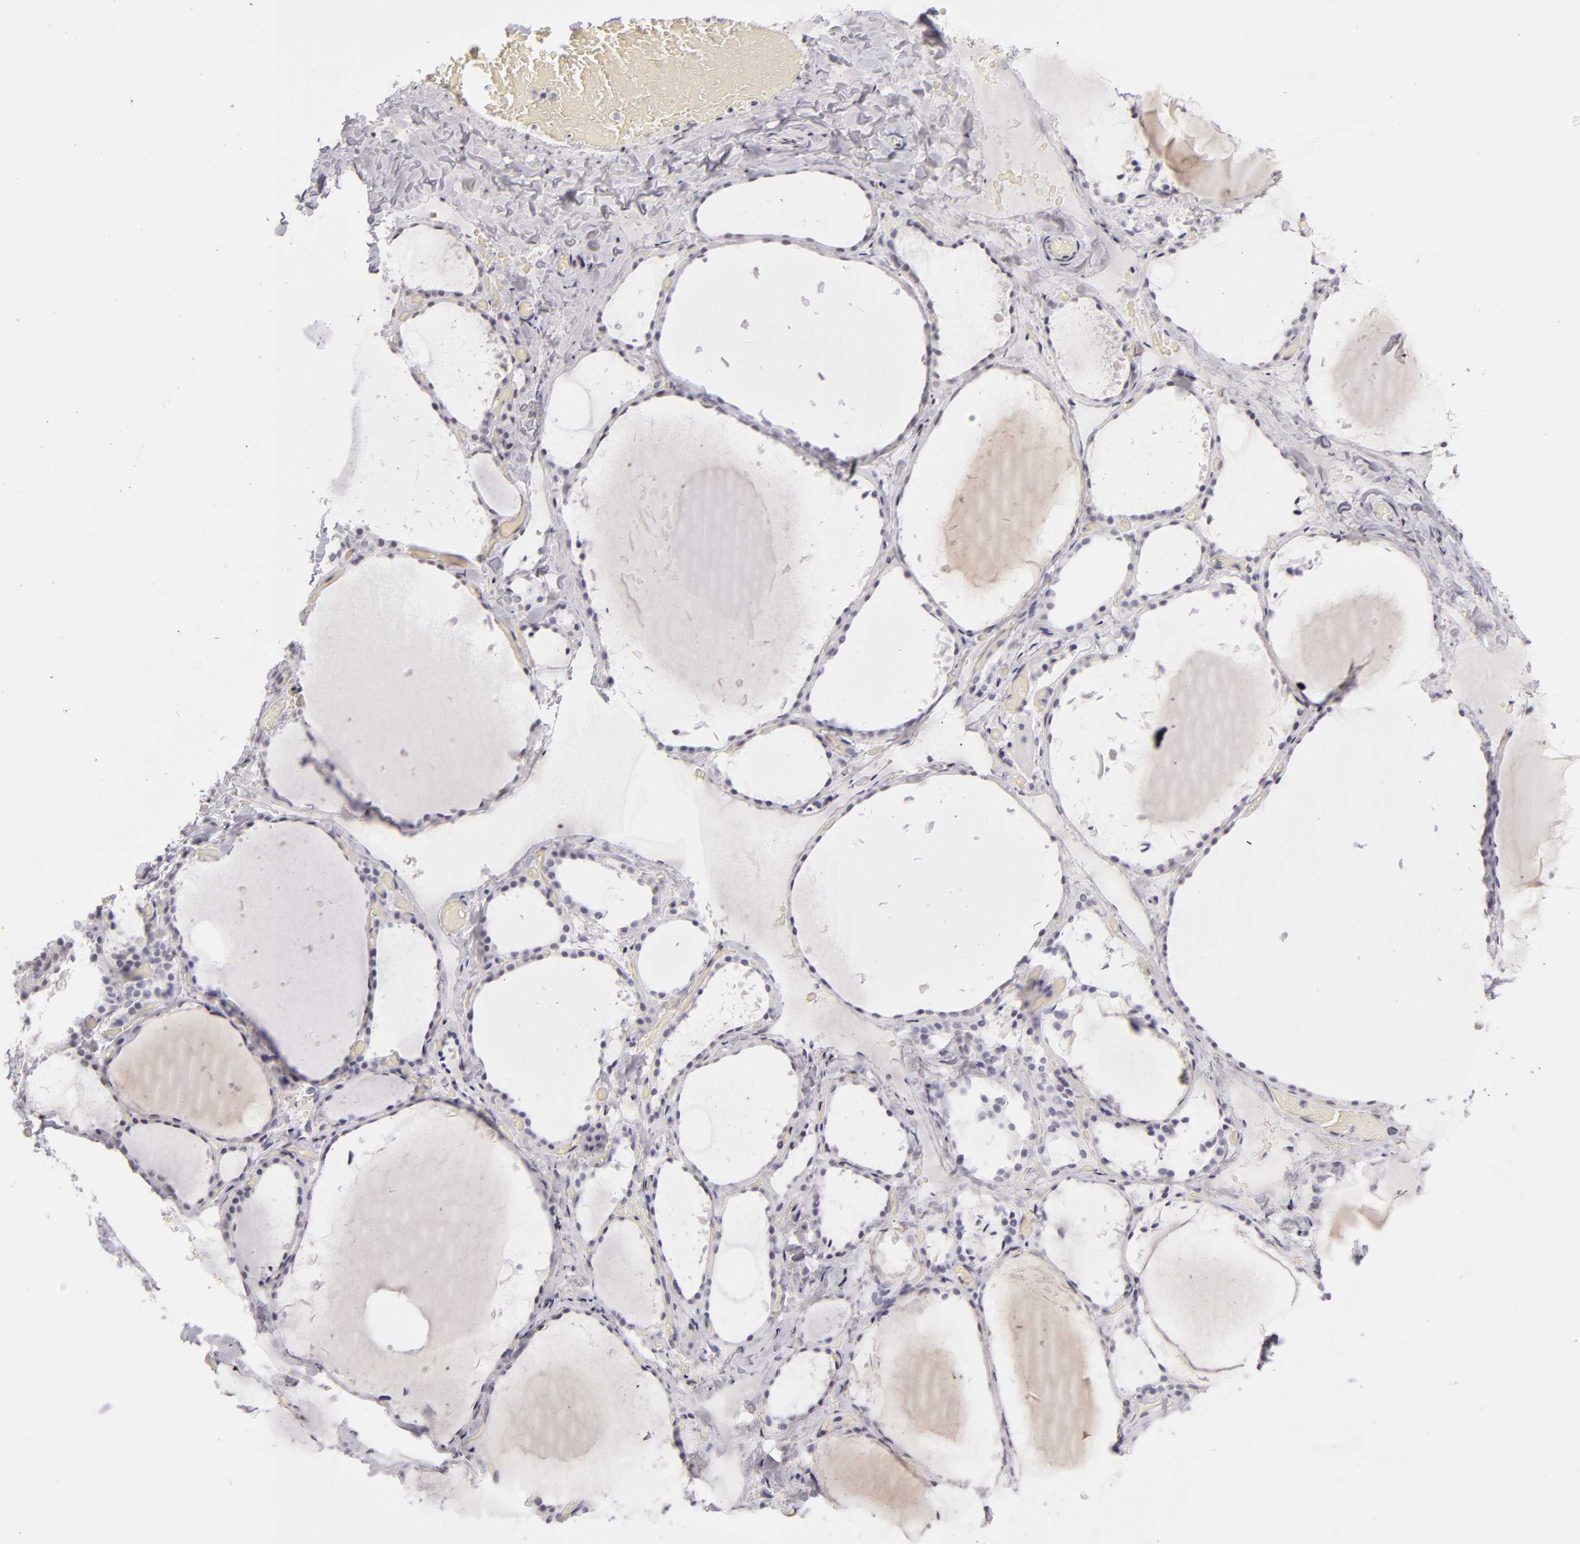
{"staining": {"intensity": "negative", "quantity": "none", "location": "none"}, "tissue": "thyroid gland", "cell_type": "Glandular cells", "image_type": "normal", "snomed": [{"axis": "morphology", "description": "Normal tissue, NOS"}, {"axis": "topography", "description": "Thyroid gland"}], "caption": "Immunohistochemistry of unremarkable human thyroid gland demonstrates no positivity in glandular cells.", "gene": "CD40", "patient": {"sex": "female", "age": 22}}